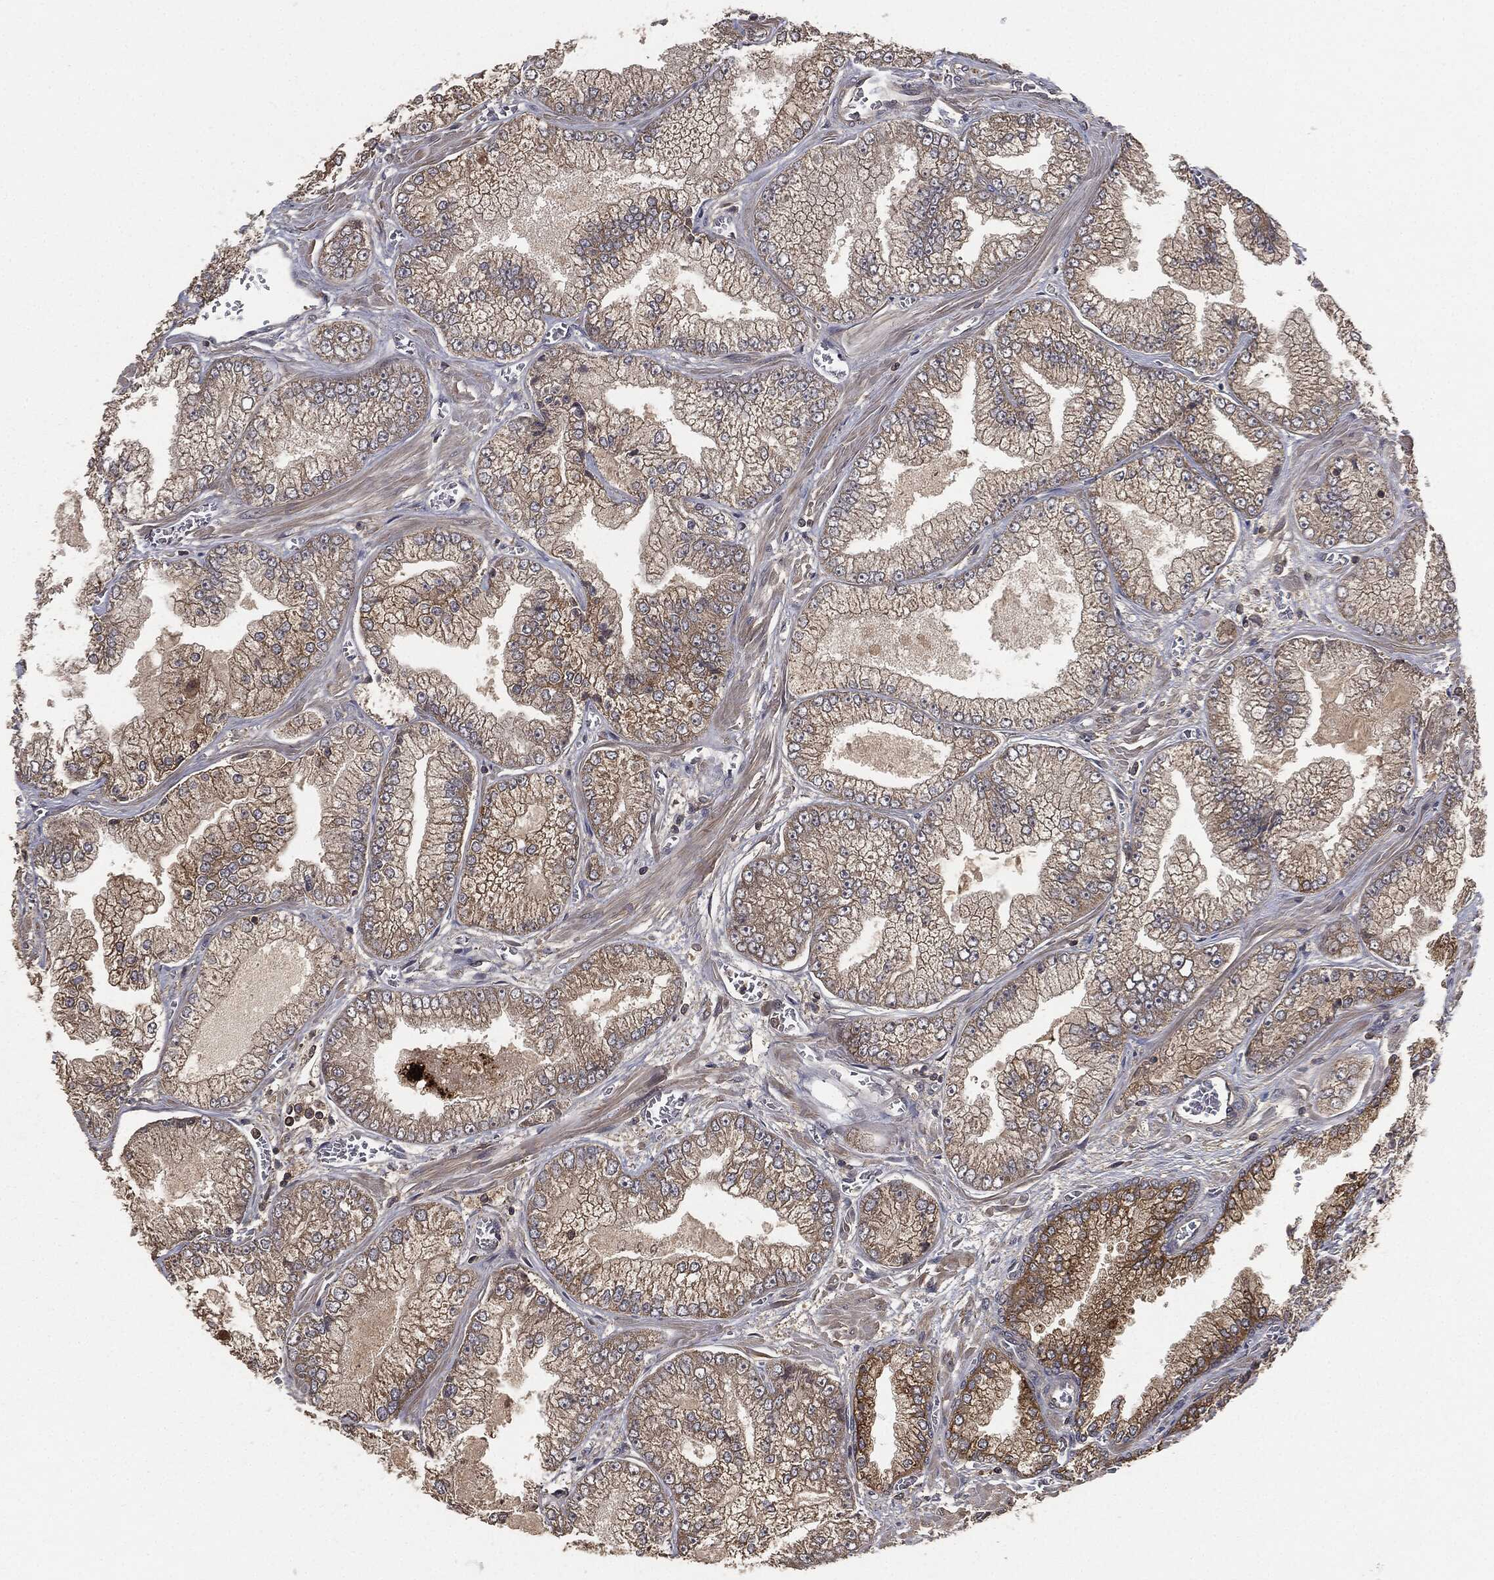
{"staining": {"intensity": "moderate", "quantity": "25%-75%", "location": "cytoplasmic/membranous"}, "tissue": "prostate cancer", "cell_type": "Tumor cells", "image_type": "cancer", "snomed": [{"axis": "morphology", "description": "Adenocarcinoma, Low grade"}, {"axis": "topography", "description": "Prostate"}], "caption": "Immunohistochemical staining of prostate adenocarcinoma (low-grade) displays moderate cytoplasmic/membranous protein staining in approximately 25%-75% of tumor cells.", "gene": "ERBIN", "patient": {"sex": "male", "age": 57}}